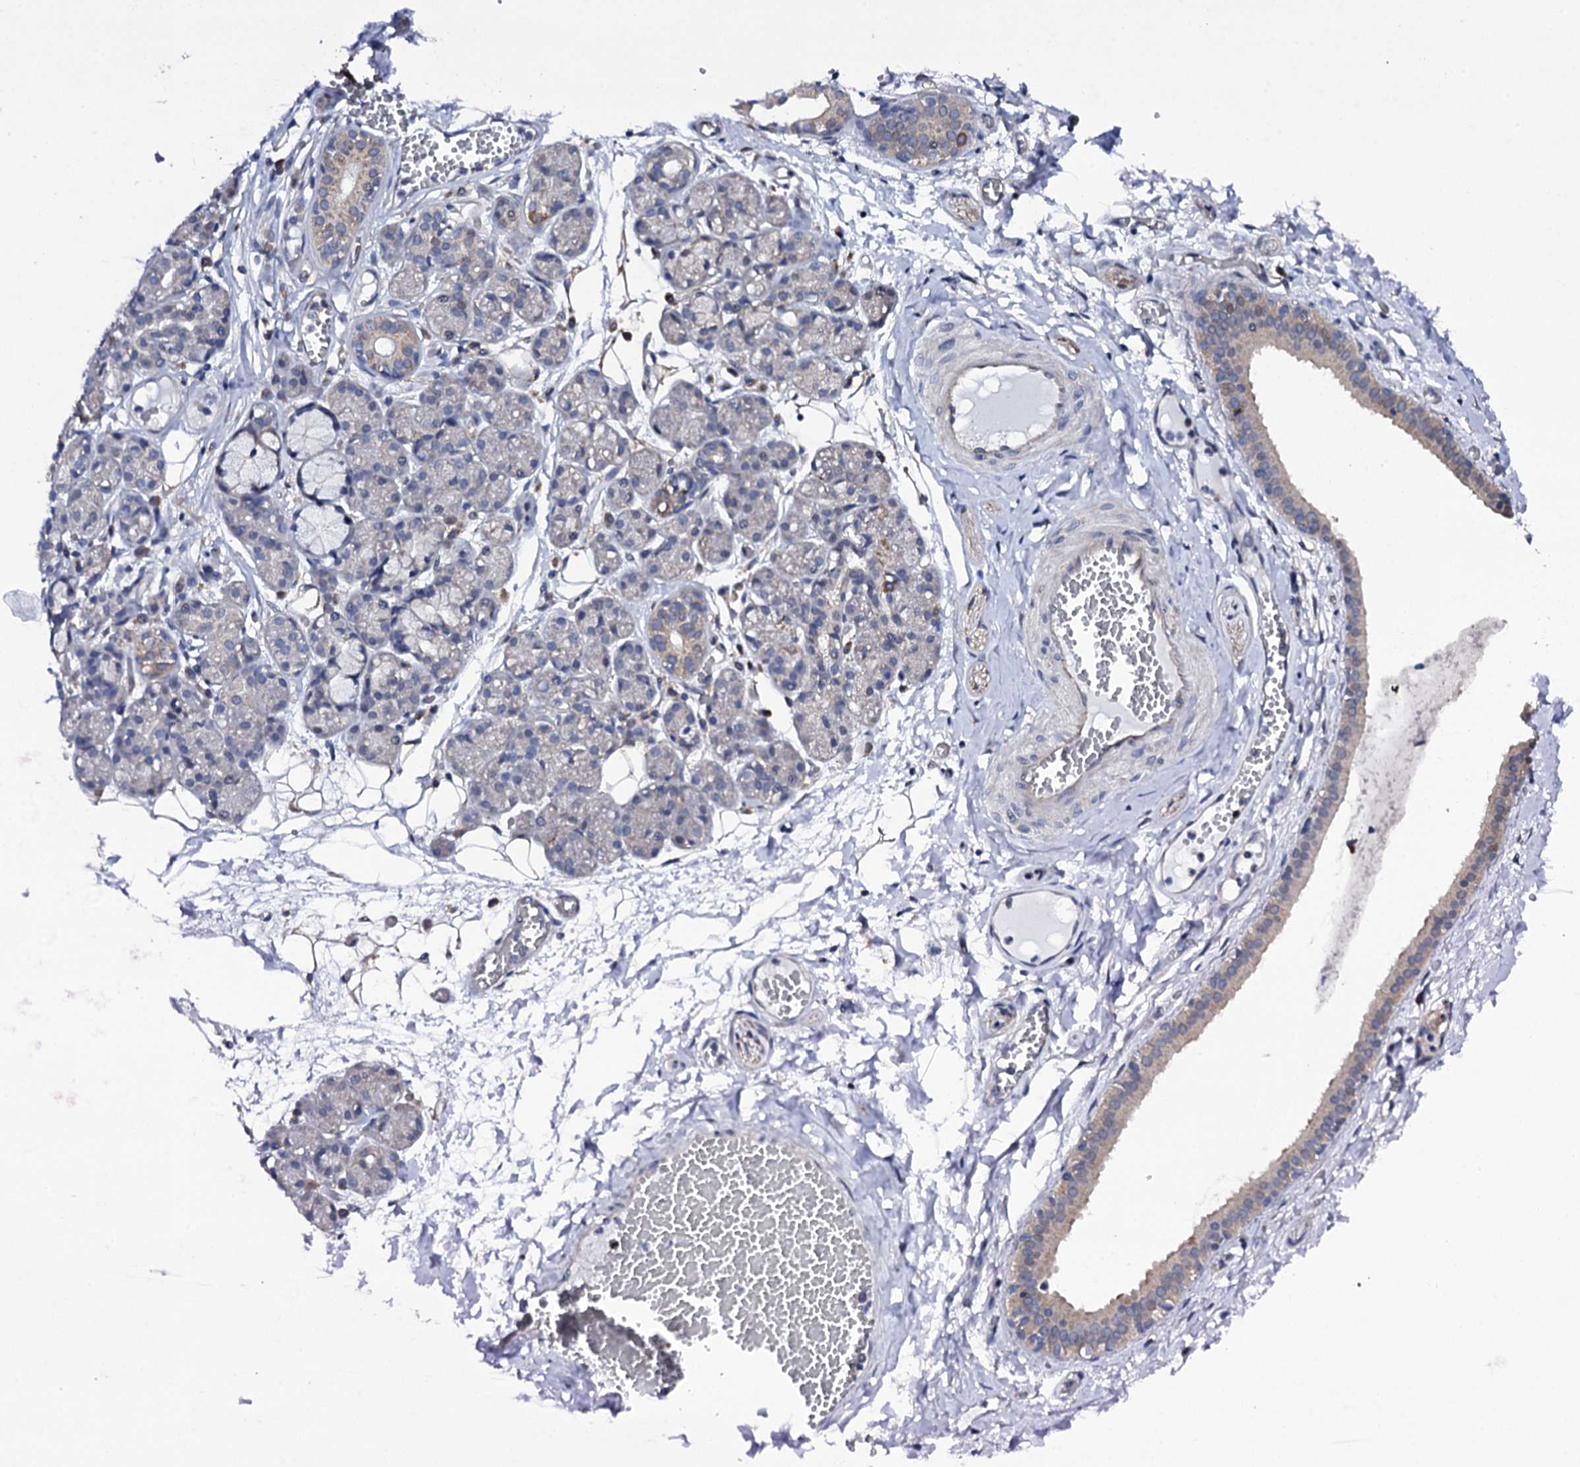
{"staining": {"intensity": "negative", "quantity": "none", "location": "none"}, "tissue": "salivary gland", "cell_type": "Glandular cells", "image_type": "normal", "snomed": [{"axis": "morphology", "description": "Normal tissue, NOS"}, {"axis": "topography", "description": "Salivary gland"}], "caption": "A high-resolution image shows immunohistochemistry (IHC) staining of unremarkable salivary gland, which displays no significant expression in glandular cells.", "gene": "GAREM1", "patient": {"sex": "male", "age": 63}}